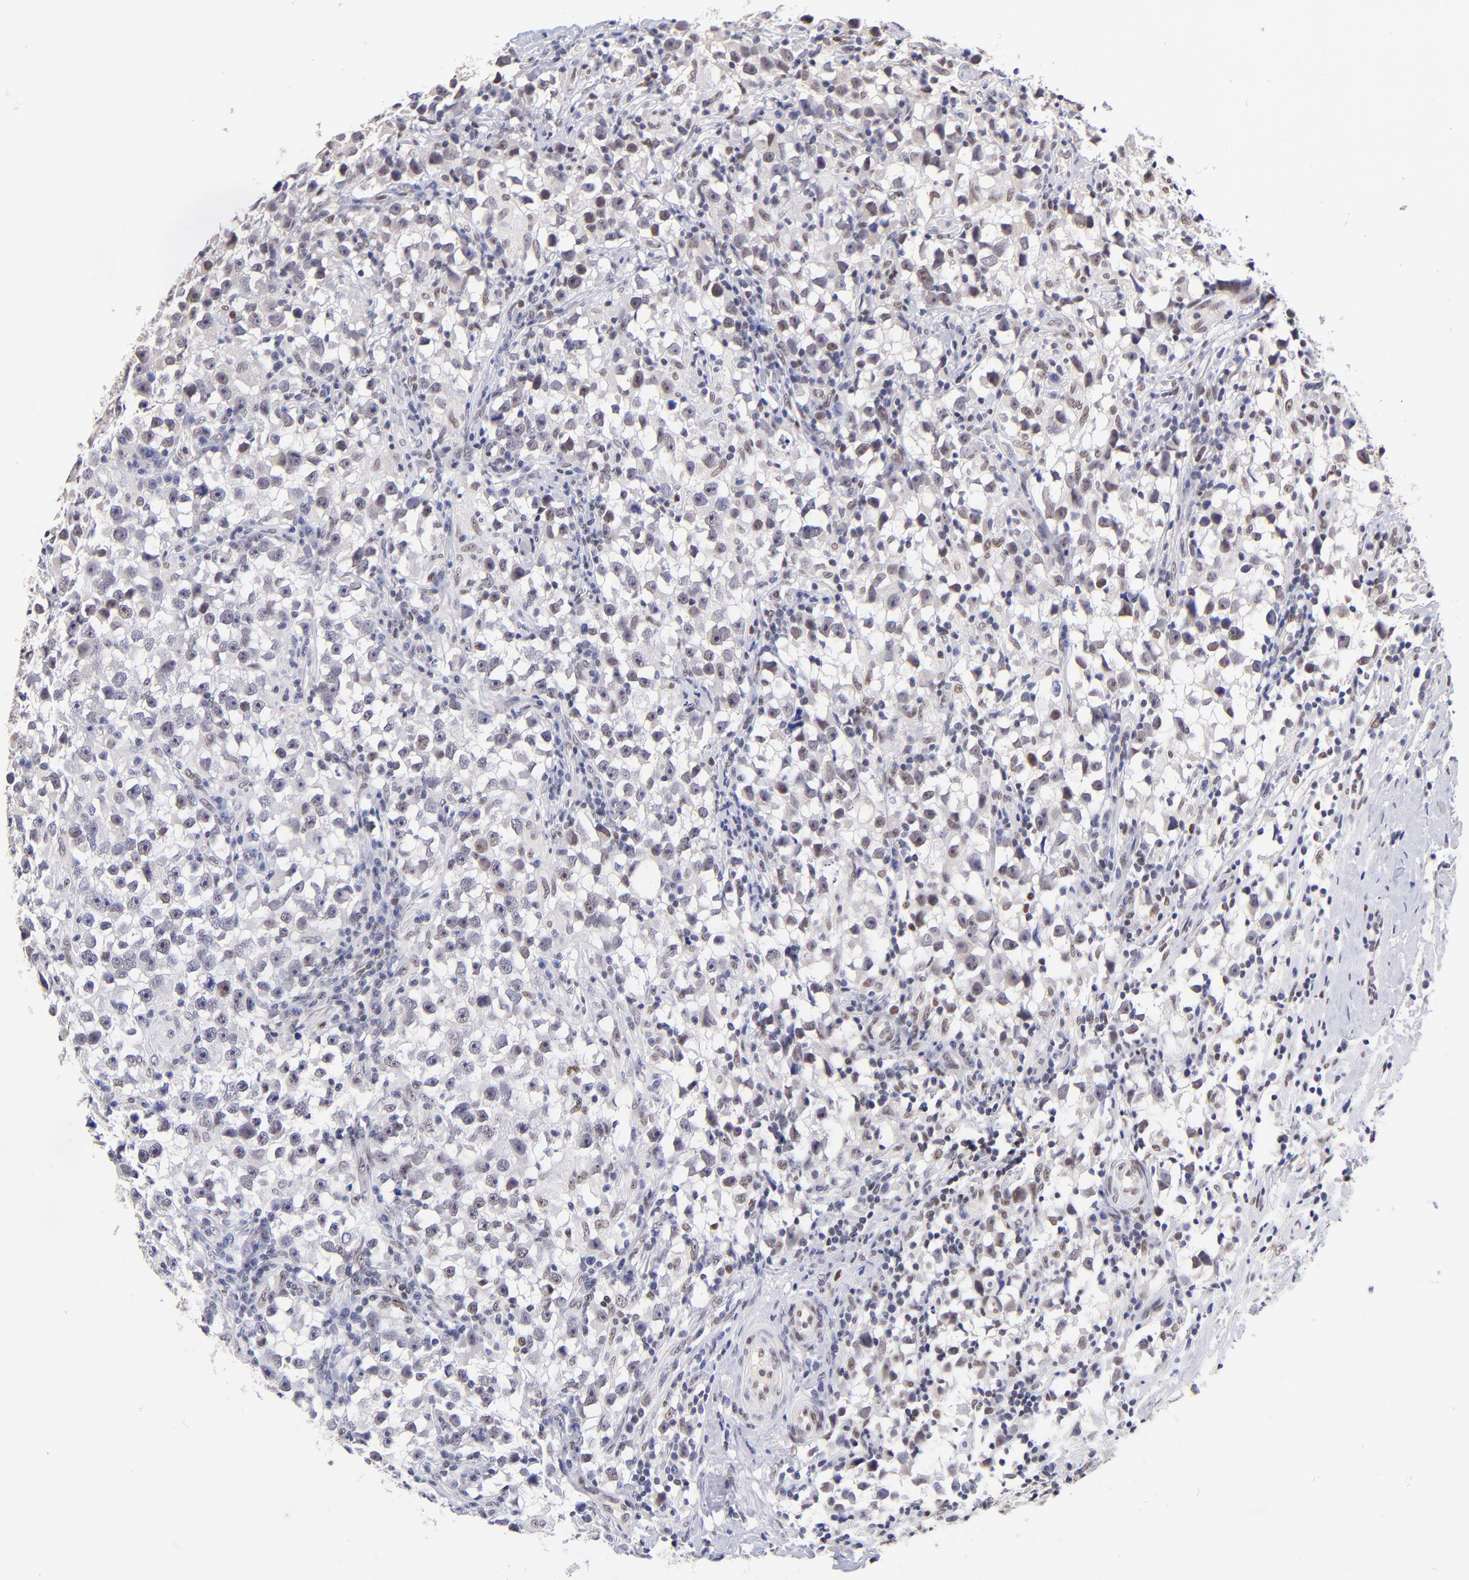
{"staining": {"intensity": "negative", "quantity": "none", "location": "none"}, "tissue": "testis cancer", "cell_type": "Tumor cells", "image_type": "cancer", "snomed": [{"axis": "morphology", "description": "Seminoma, NOS"}, {"axis": "topography", "description": "Testis"}], "caption": "Tumor cells show no significant positivity in testis cancer (seminoma). Brightfield microscopy of immunohistochemistry stained with DAB (brown) and hematoxylin (blue), captured at high magnification.", "gene": "MIDEAS", "patient": {"sex": "male", "age": 33}}